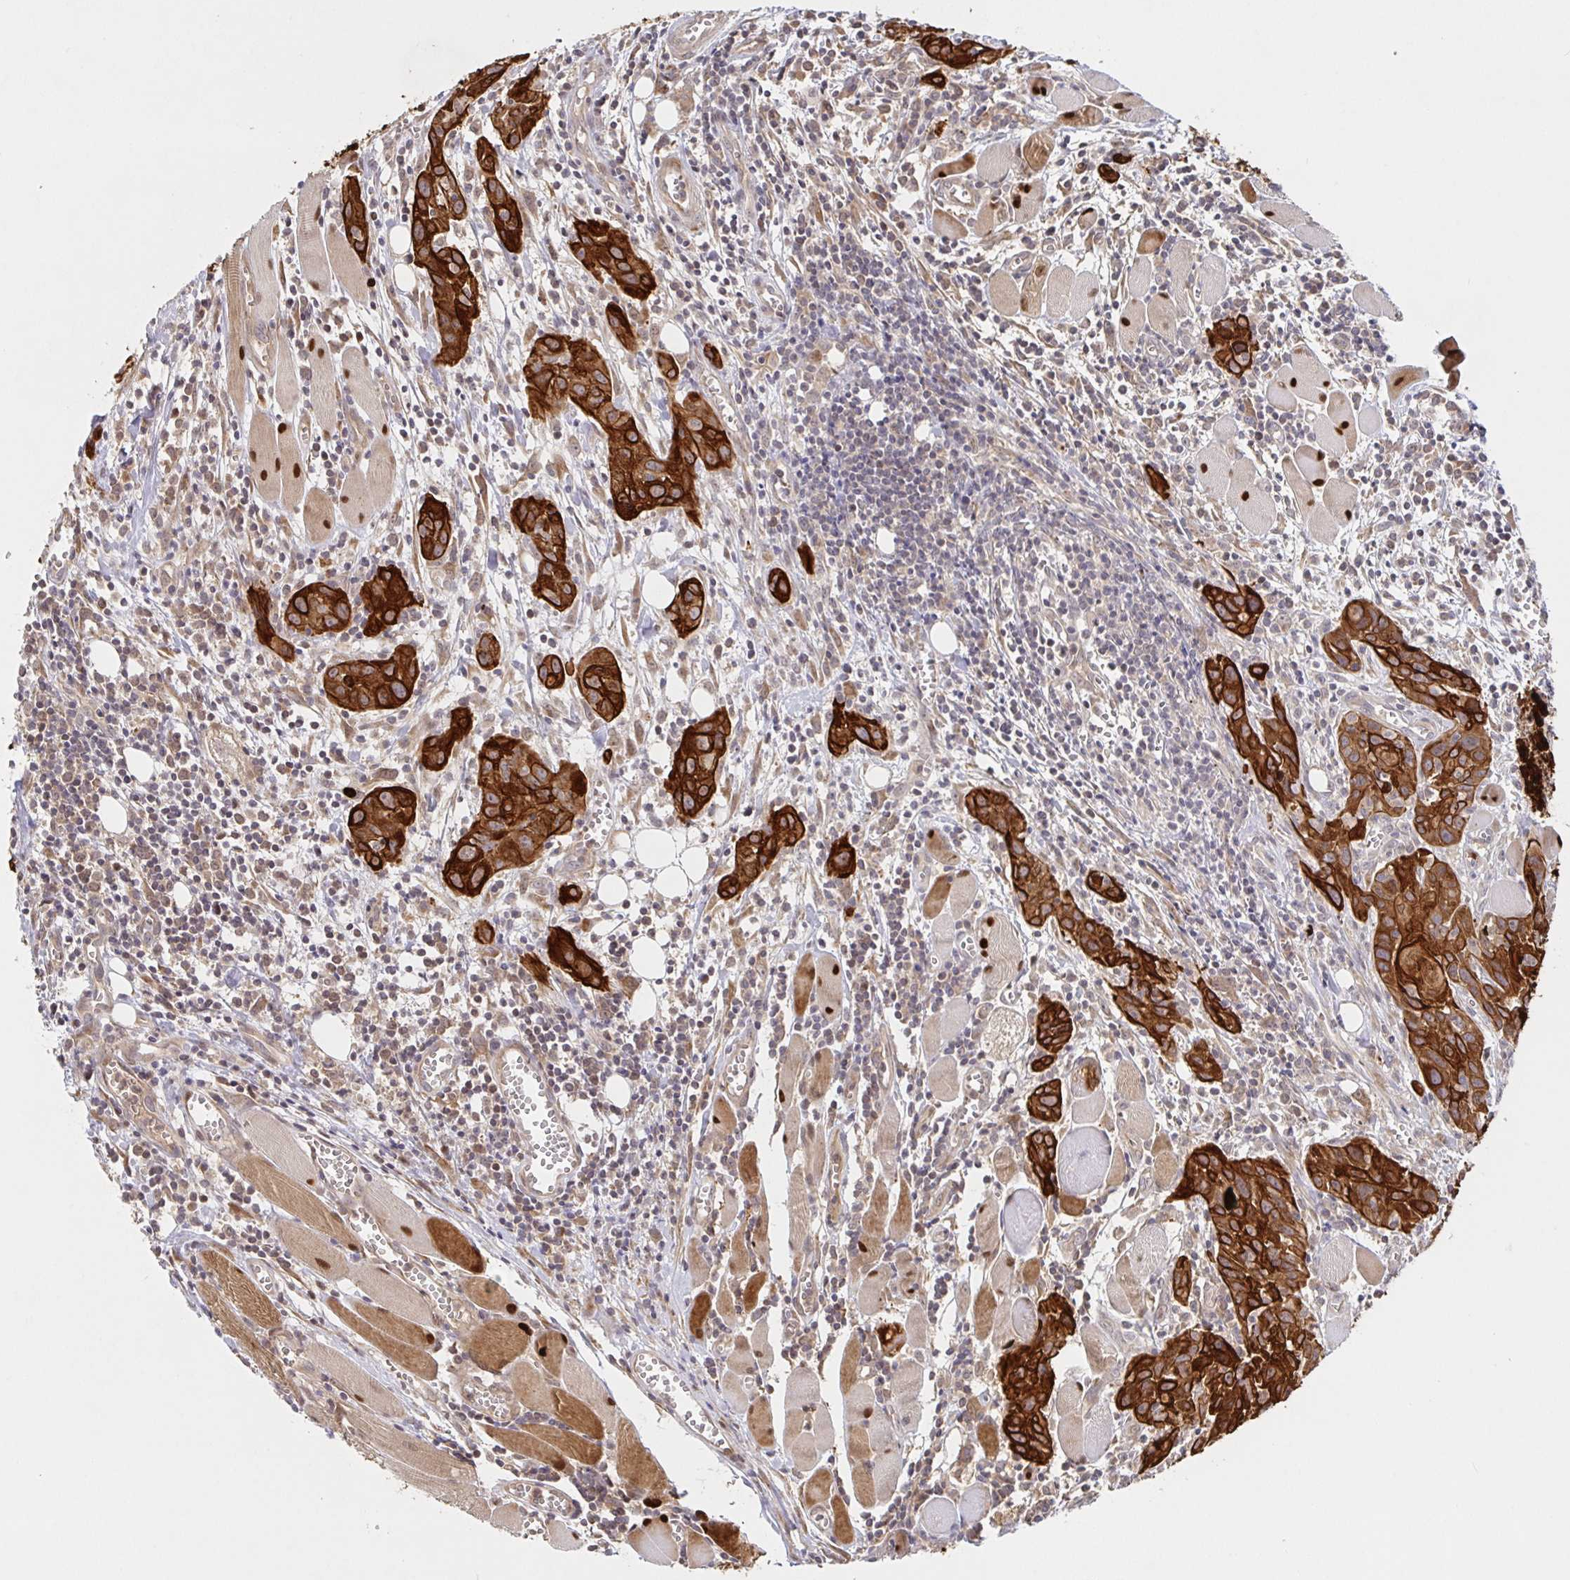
{"staining": {"intensity": "strong", "quantity": ">75%", "location": "cytoplasmic/membranous"}, "tissue": "head and neck cancer", "cell_type": "Tumor cells", "image_type": "cancer", "snomed": [{"axis": "morphology", "description": "Squamous cell carcinoma, NOS"}, {"axis": "topography", "description": "Oral tissue"}, {"axis": "topography", "description": "Head-Neck"}], "caption": "IHC micrograph of head and neck cancer (squamous cell carcinoma) stained for a protein (brown), which displays high levels of strong cytoplasmic/membranous expression in approximately >75% of tumor cells.", "gene": "AACS", "patient": {"sex": "male", "age": 58}}